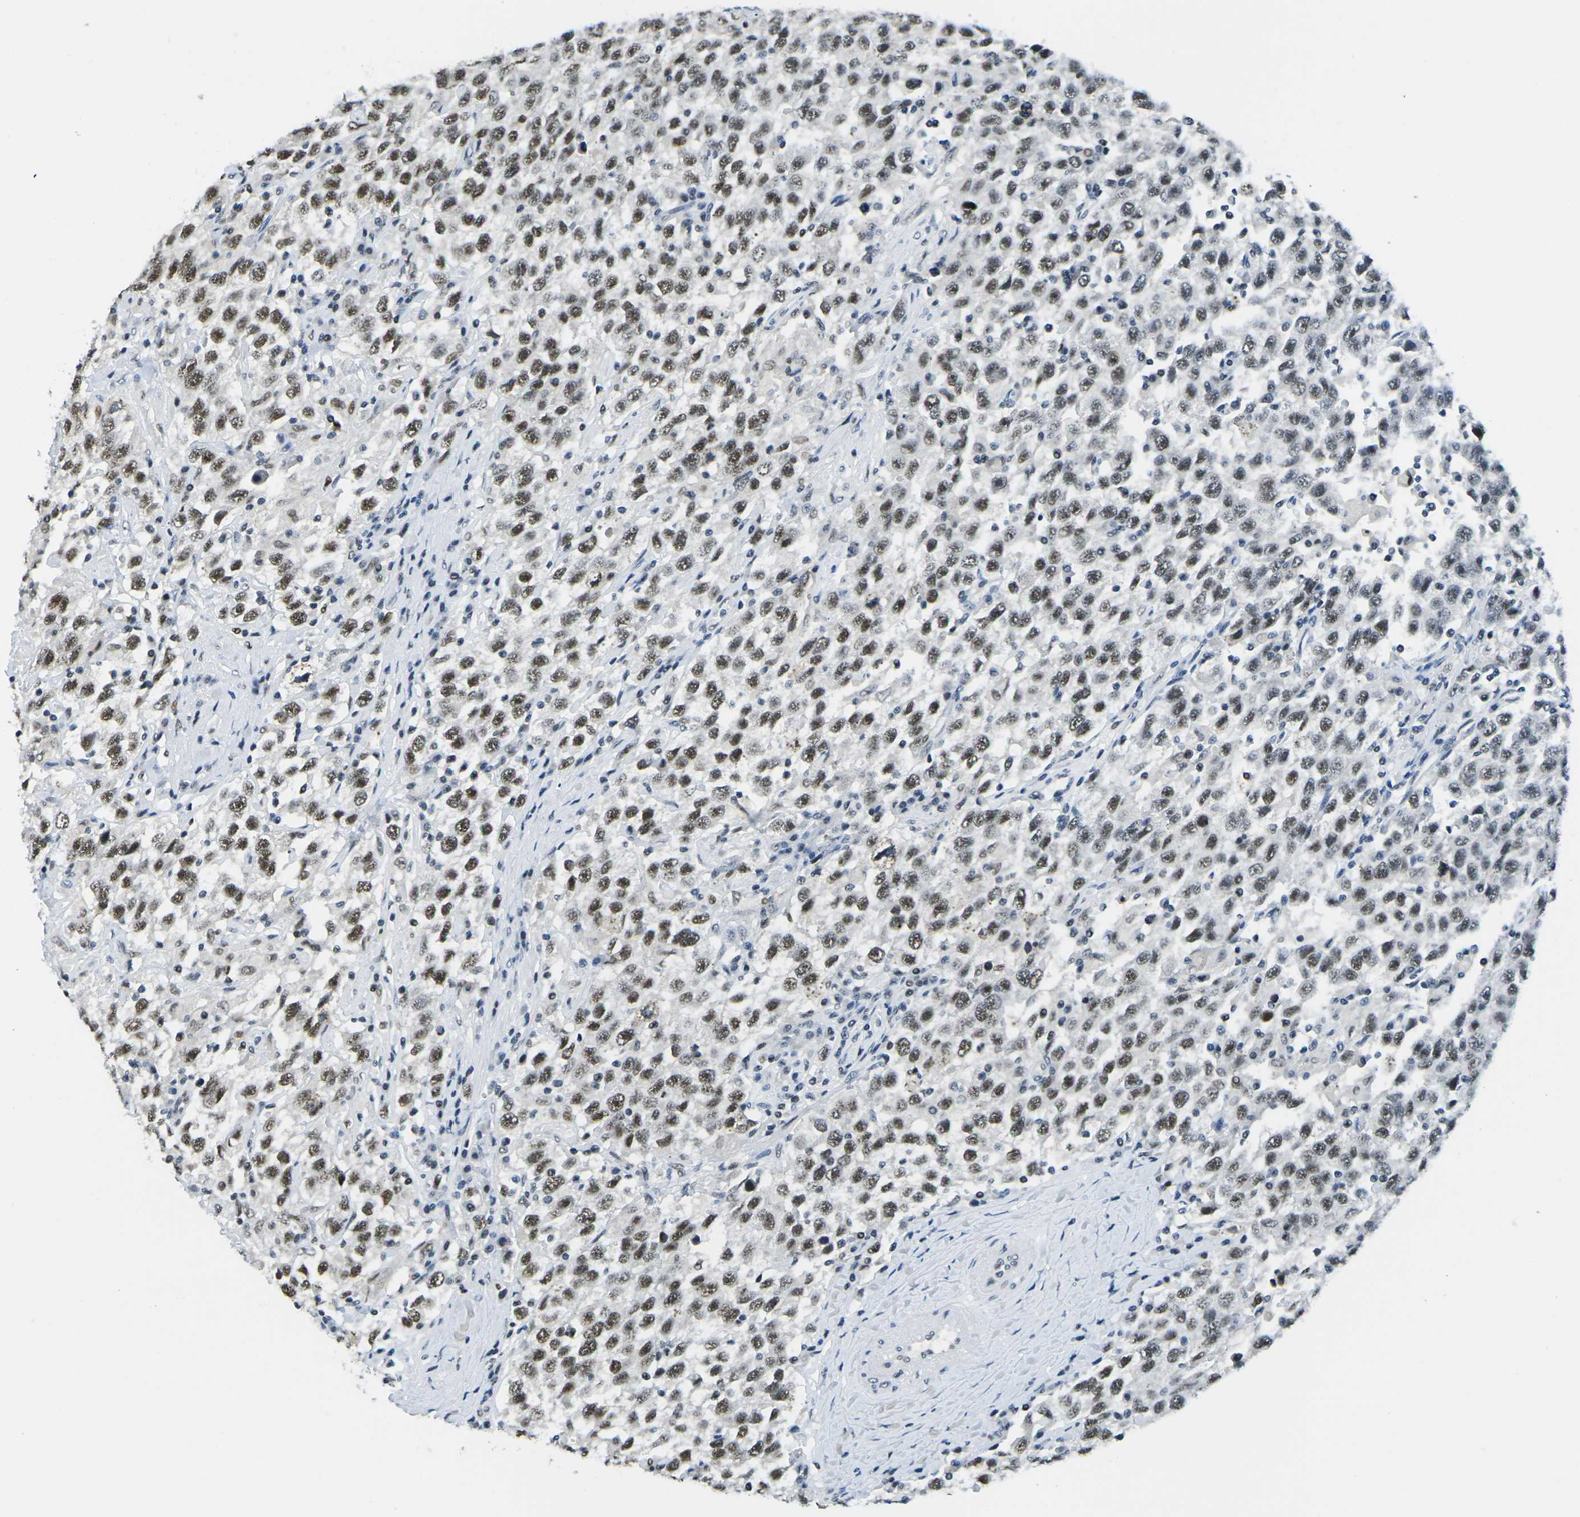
{"staining": {"intensity": "strong", "quantity": "25%-75%", "location": "nuclear"}, "tissue": "testis cancer", "cell_type": "Tumor cells", "image_type": "cancer", "snomed": [{"axis": "morphology", "description": "Seminoma, NOS"}, {"axis": "topography", "description": "Testis"}], "caption": "A high-resolution photomicrograph shows IHC staining of testis seminoma, which shows strong nuclear staining in about 25%-75% of tumor cells. (DAB (3,3'-diaminobenzidine) IHC with brightfield microscopy, high magnification).", "gene": "PRPF8", "patient": {"sex": "male", "age": 41}}